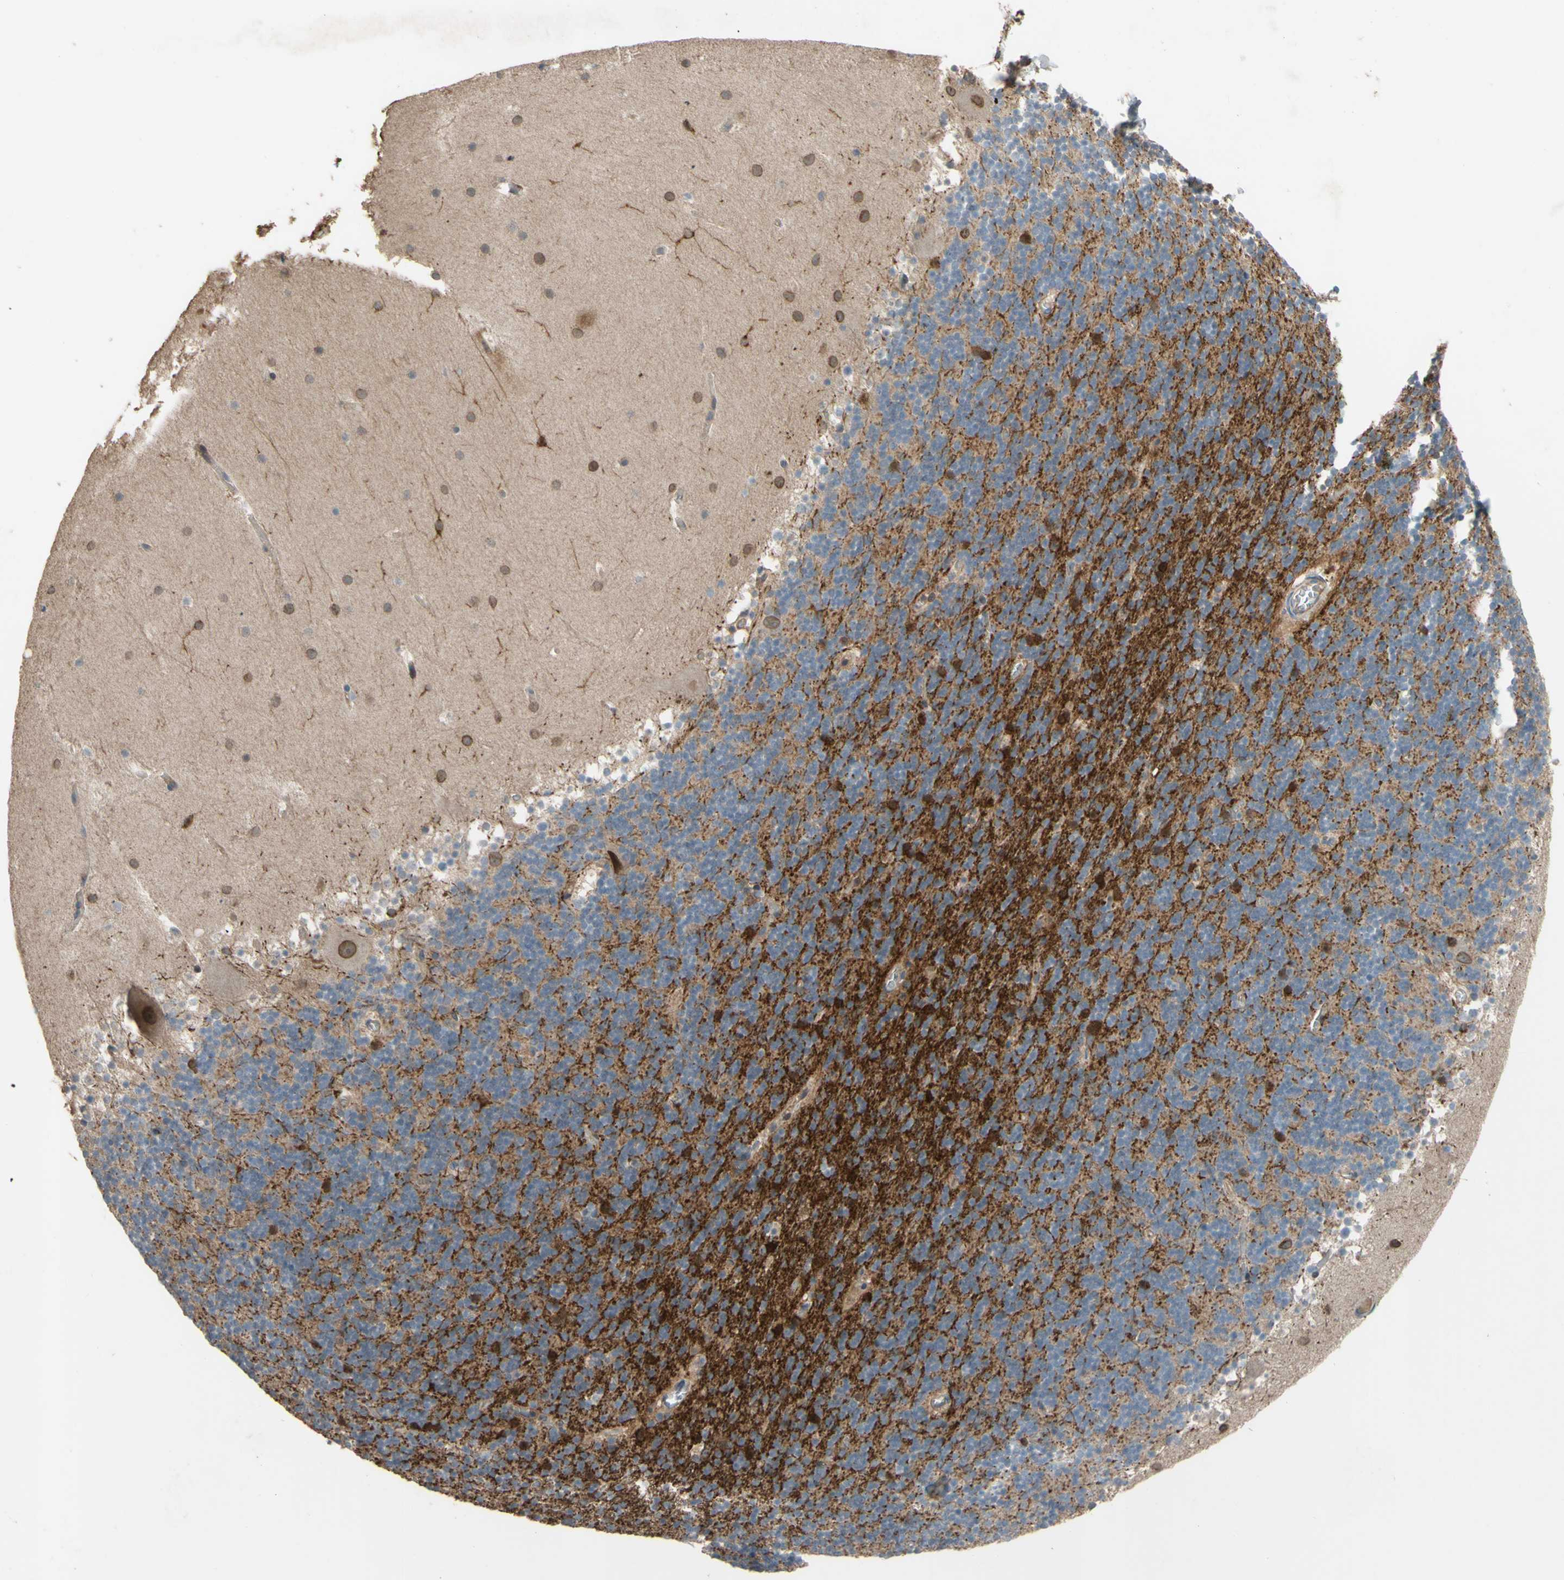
{"staining": {"intensity": "moderate", "quantity": "25%-75%", "location": "cytoplasmic/membranous"}, "tissue": "cerebellum", "cell_type": "Cells in granular layer", "image_type": "normal", "snomed": [{"axis": "morphology", "description": "Normal tissue, NOS"}, {"axis": "topography", "description": "Cerebellum"}], "caption": "The immunohistochemical stain labels moderate cytoplasmic/membranous staining in cells in granular layer of normal cerebellum.", "gene": "SHROOM4", "patient": {"sex": "male", "age": 45}}